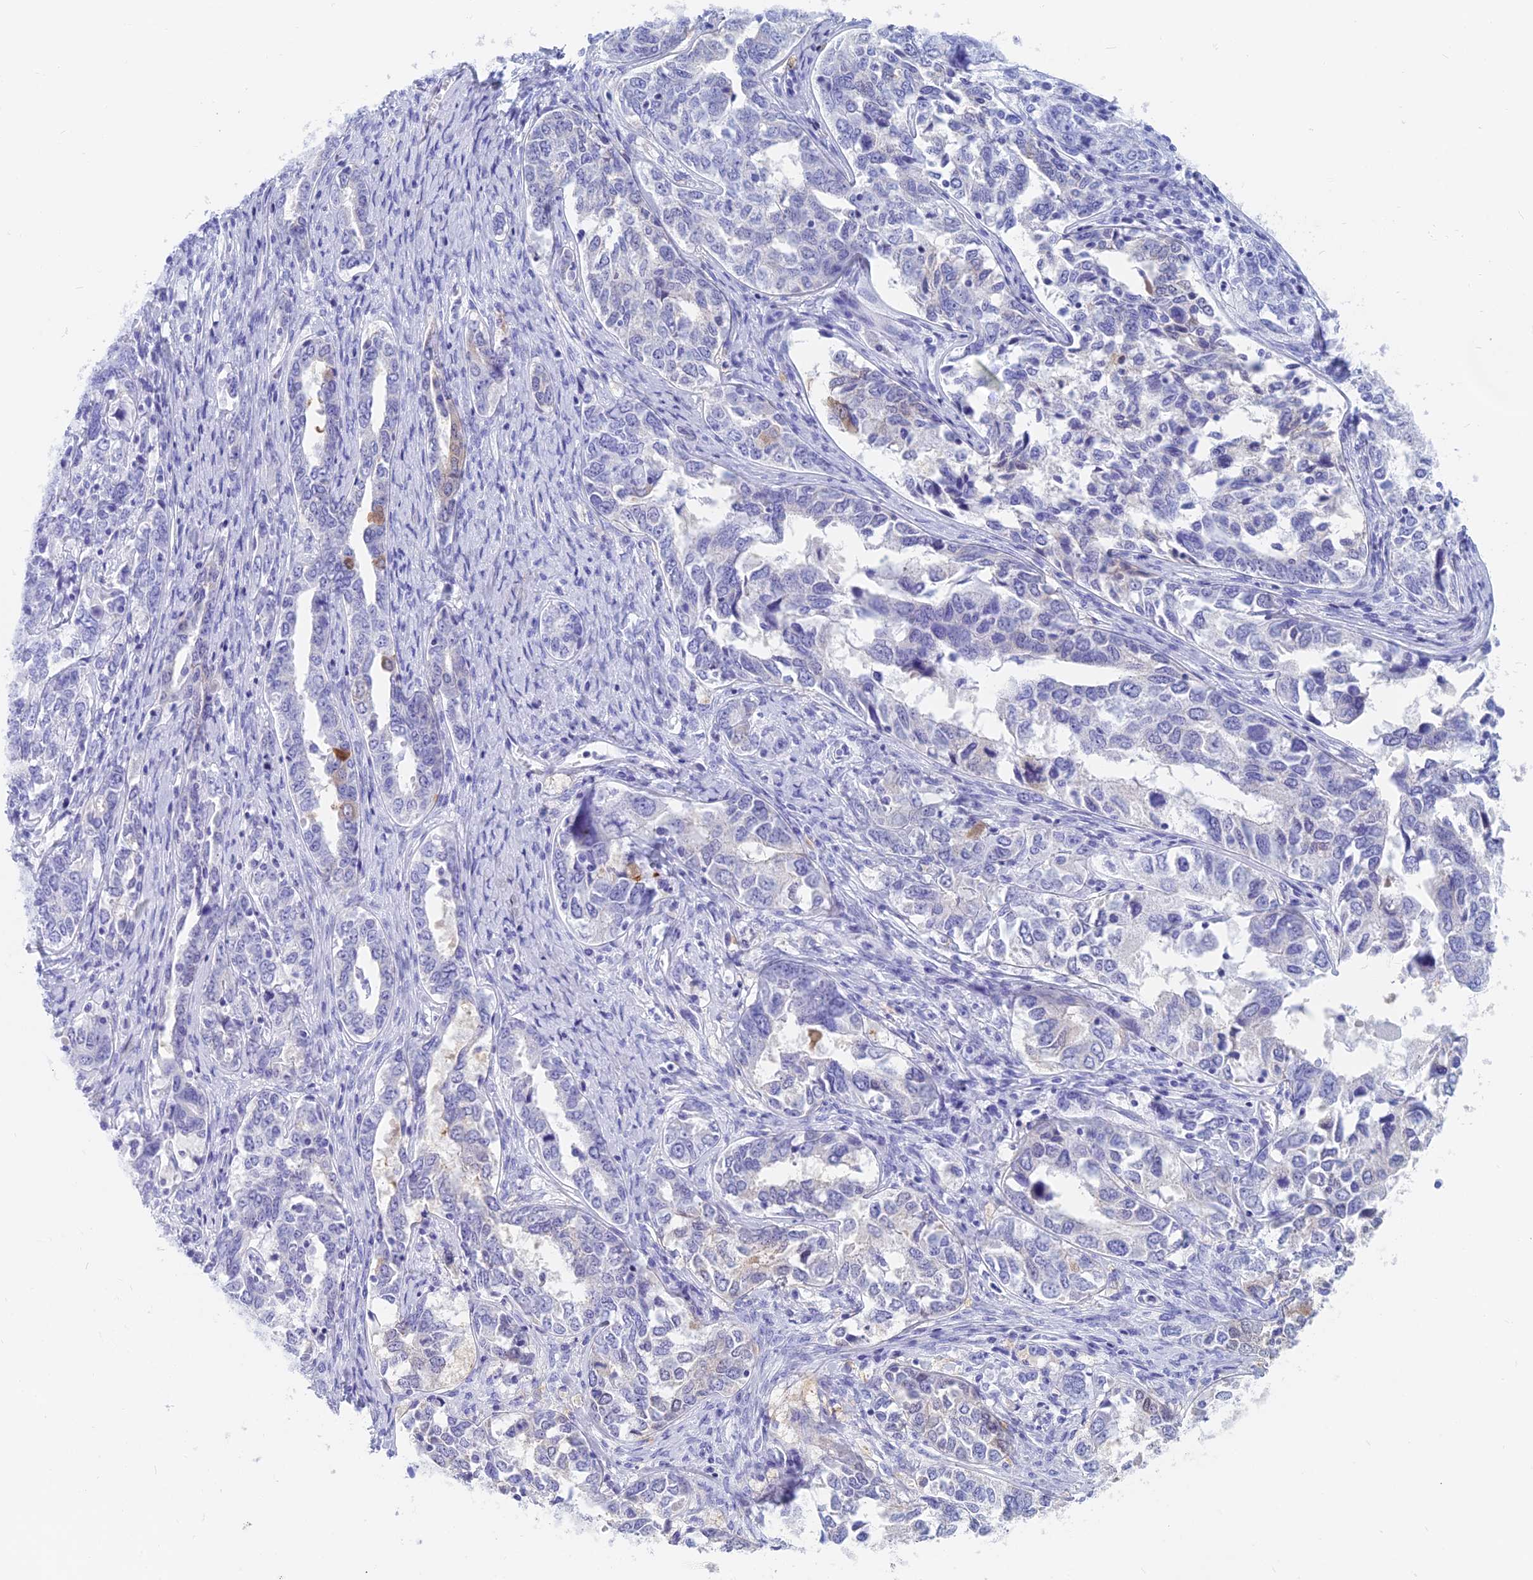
{"staining": {"intensity": "negative", "quantity": "none", "location": "none"}, "tissue": "ovarian cancer", "cell_type": "Tumor cells", "image_type": "cancer", "snomed": [{"axis": "morphology", "description": "Carcinoma, endometroid"}, {"axis": "topography", "description": "Ovary"}], "caption": "Human endometroid carcinoma (ovarian) stained for a protein using immunohistochemistry demonstrates no staining in tumor cells.", "gene": "CAPS", "patient": {"sex": "female", "age": 62}}